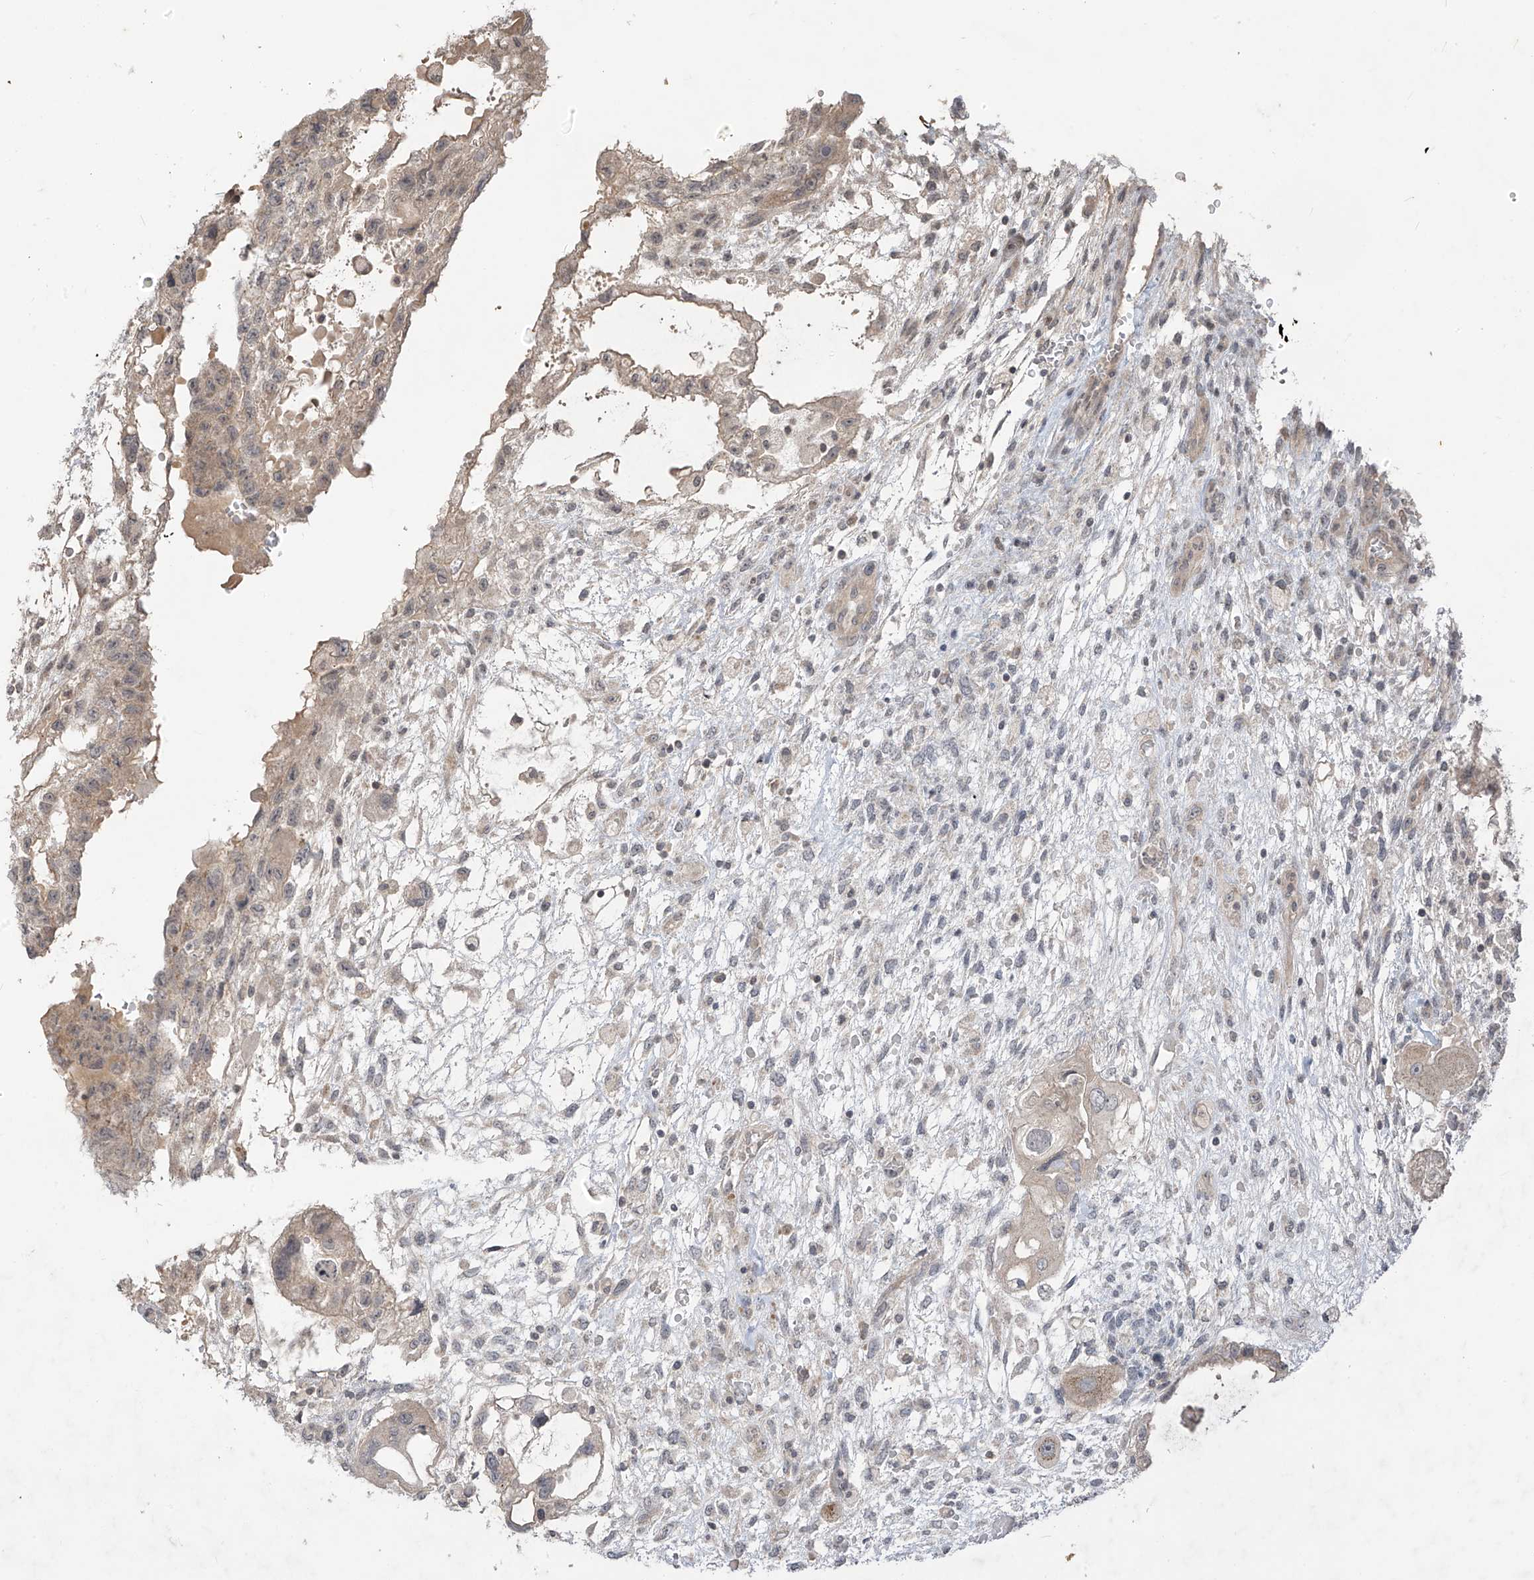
{"staining": {"intensity": "weak", "quantity": "<25%", "location": "cytoplasmic/membranous"}, "tissue": "testis cancer", "cell_type": "Tumor cells", "image_type": "cancer", "snomed": [{"axis": "morphology", "description": "Carcinoma, Embryonal, NOS"}, {"axis": "topography", "description": "Testis"}], "caption": "A micrograph of human embryonal carcinoma (testis) is negative for staining in tumor cells.", "gene": "DGKQ", "patient": {"sex": "male", "age": 36}}